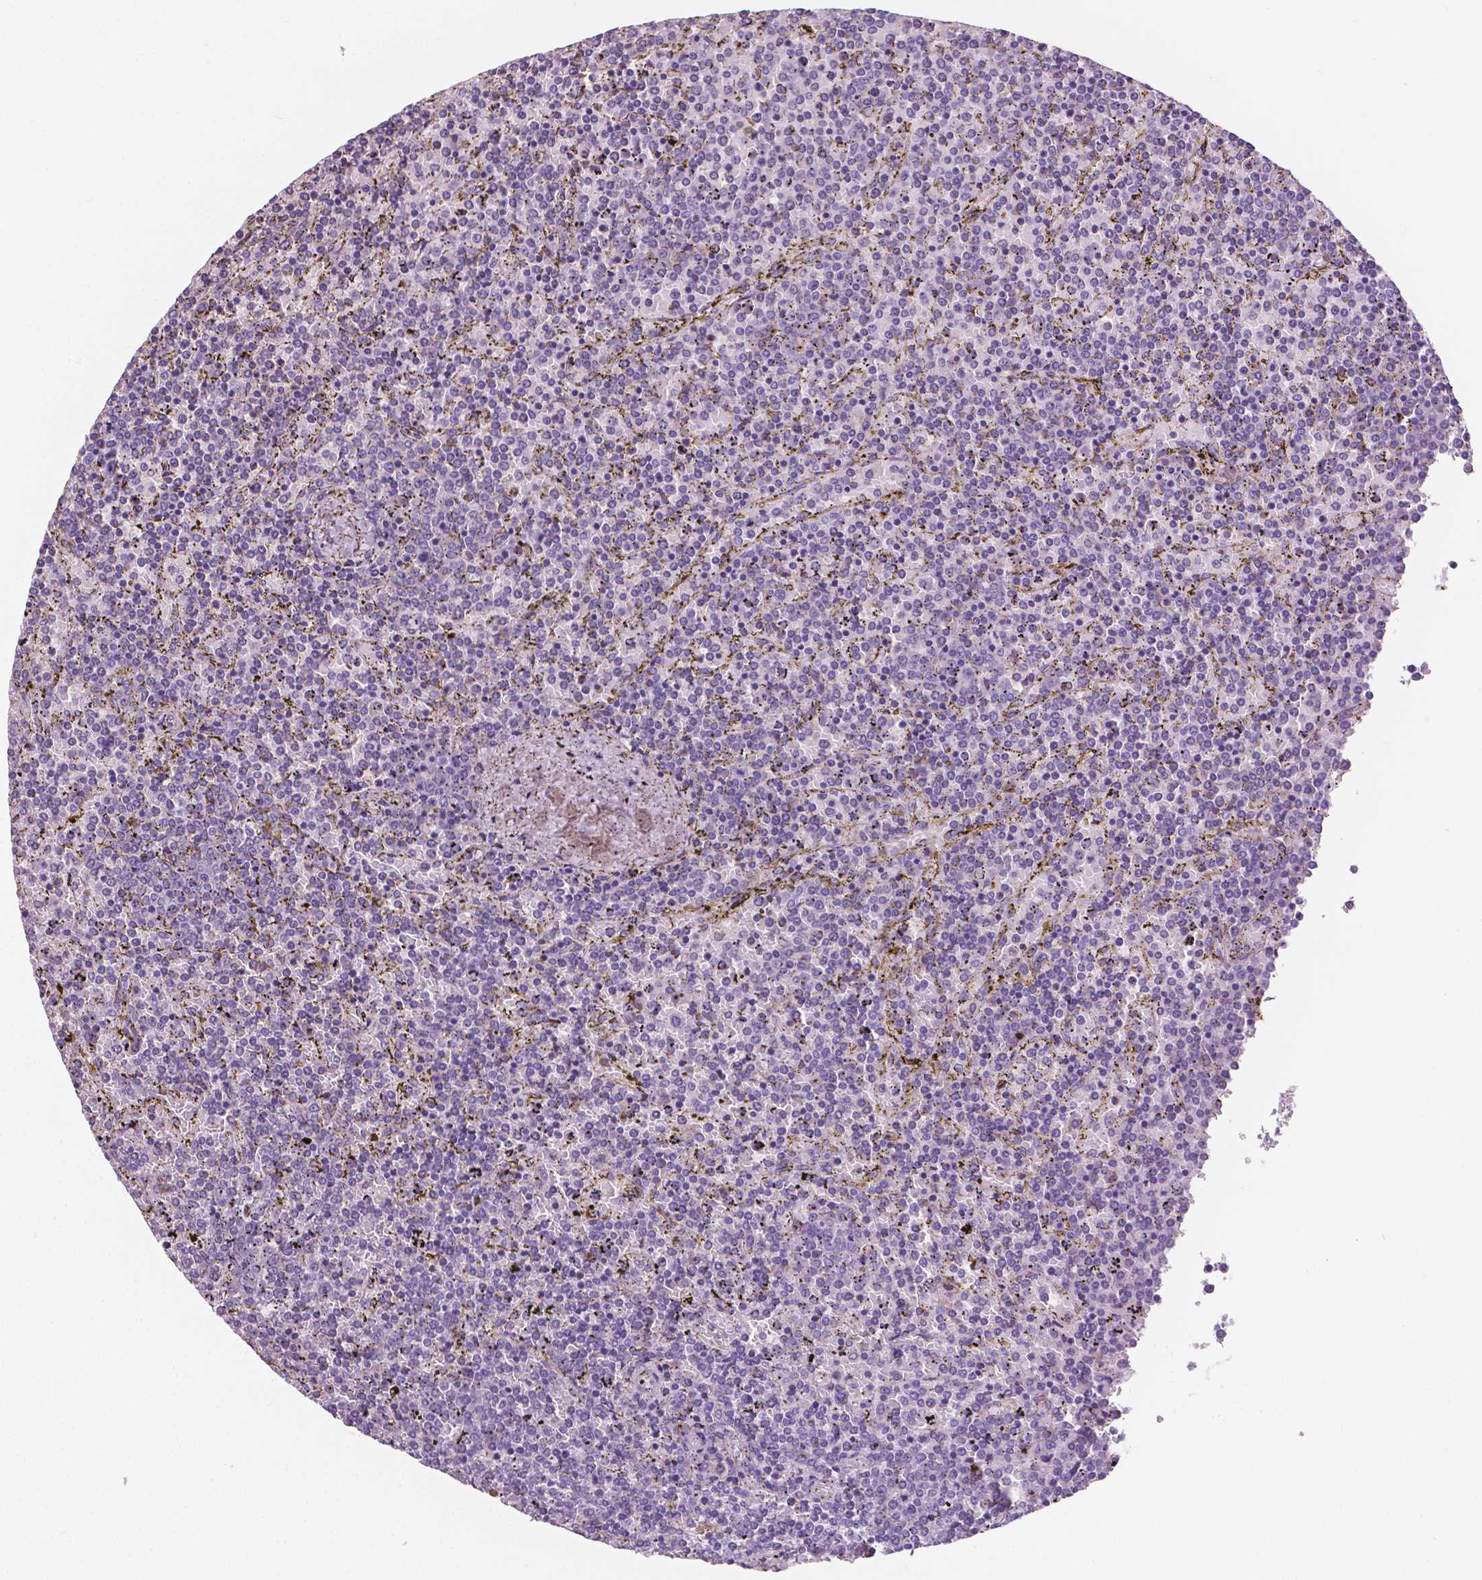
{"staining": {"intensity": "negative", "quantity": "none", "location": "none"}, "tissue": "lymphoma", "cell_type": "Tumor cells", "image_type": "cancer", "snomed": [{"axis": "morphology", "description": "Malignant lymphoma, non-Hodgkin's type, Low grade"}, {"axis": "topography", "description": "Spleen"}], "caption": "Protein analysis of lymphoma displays no significant expression in tumor cells.", "gene": "IREB2", "patient": {"sex": "female", "age": 77}}